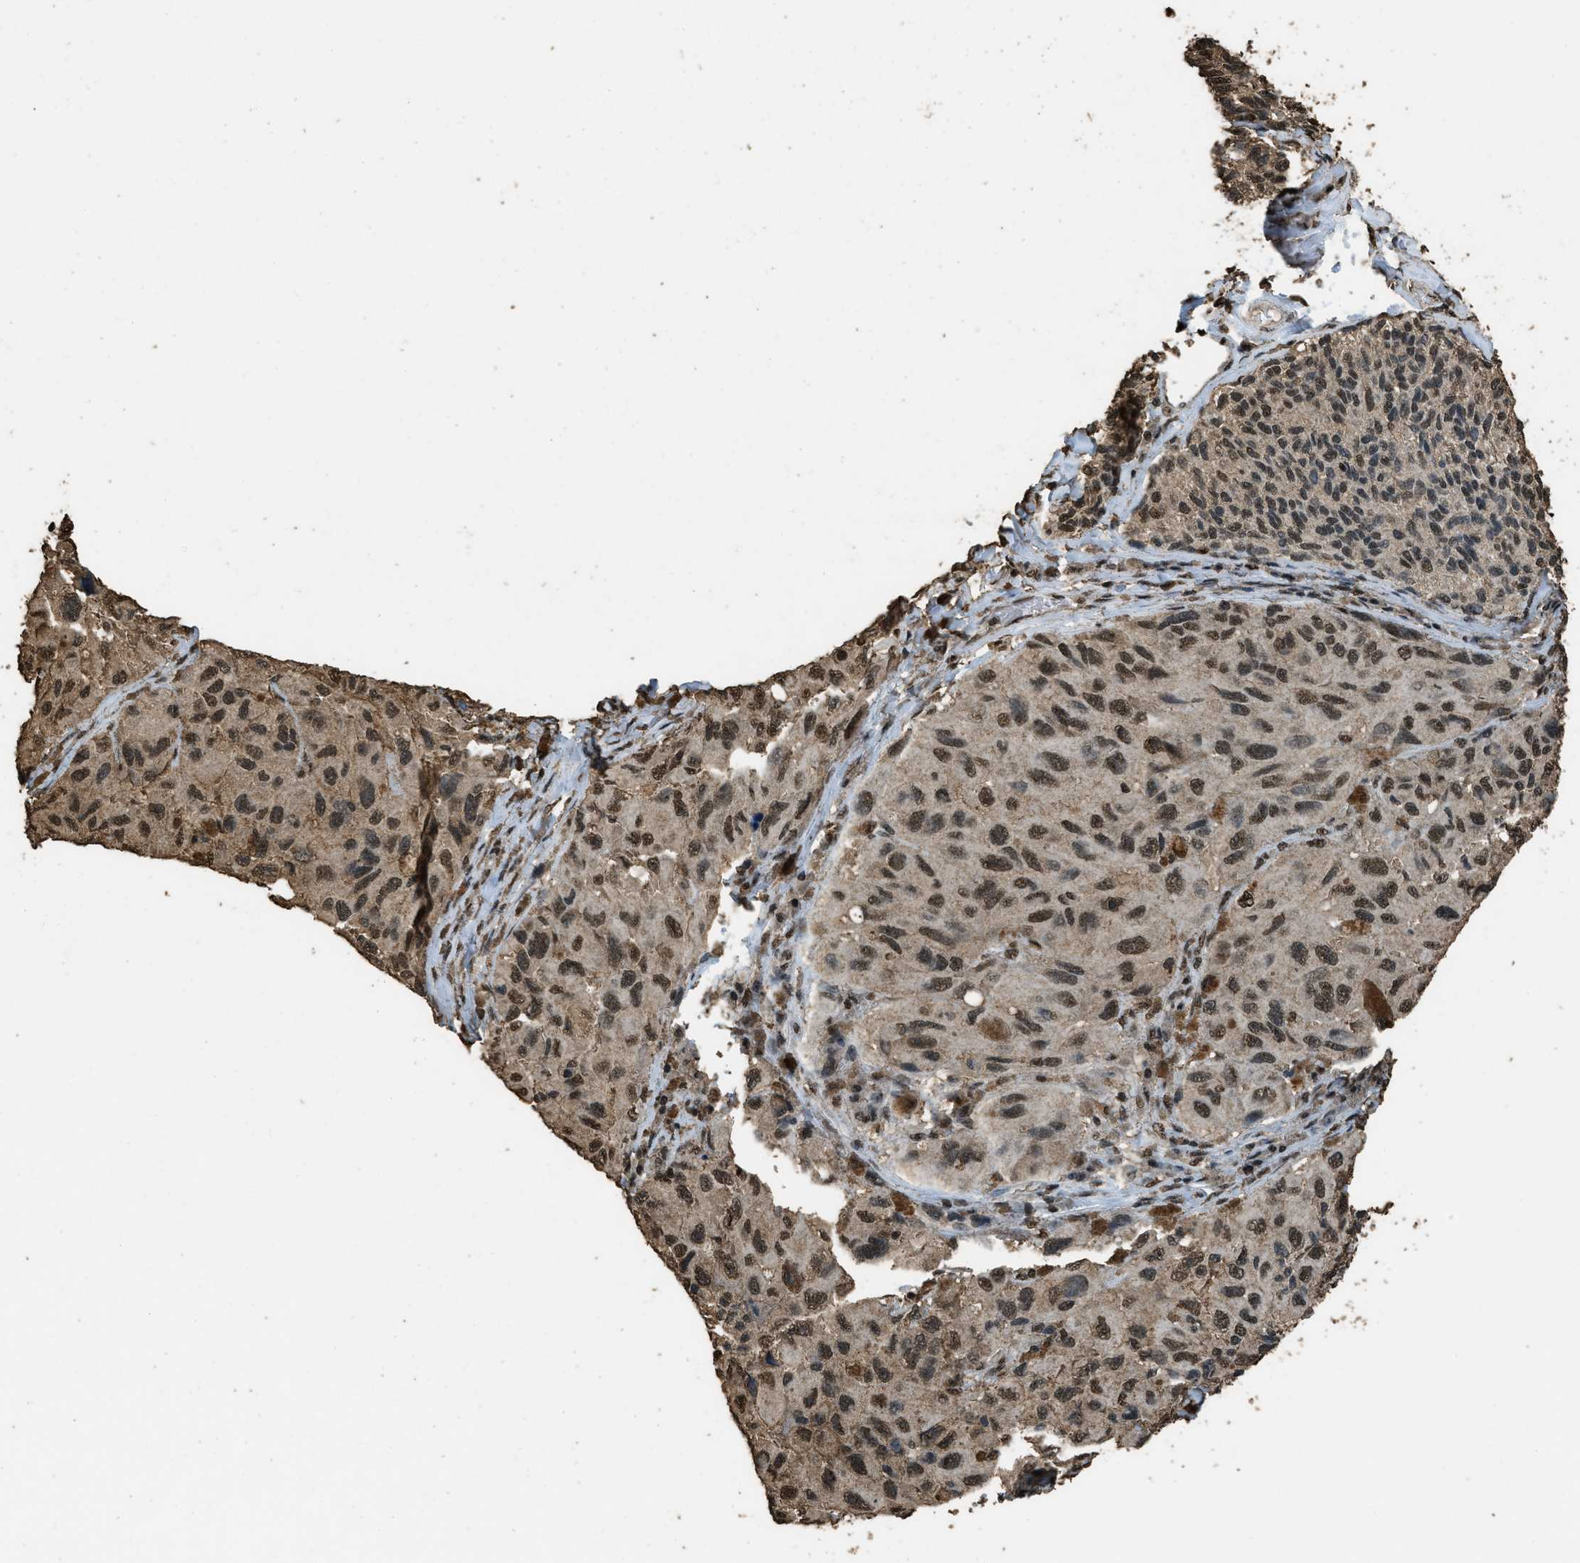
{"staining": {"intensity": "moderate", "quantity": ">75%", "location": "nuclear"}, "tissue": "melanoma", "cell_type": "Tumor cells", "image_type": "cancer", "snomed": [{"axis": "morphology", "description": "Malignant melanoma, NOS"}, {"axis": "topography", "description": "Skin"}], "caption": "A brown stain highlights moderate nuclear staining of a protein in human malignant melanoma tumor cells.", "gene": "MYB", "patient": {"sex": "female", "age": 73}}